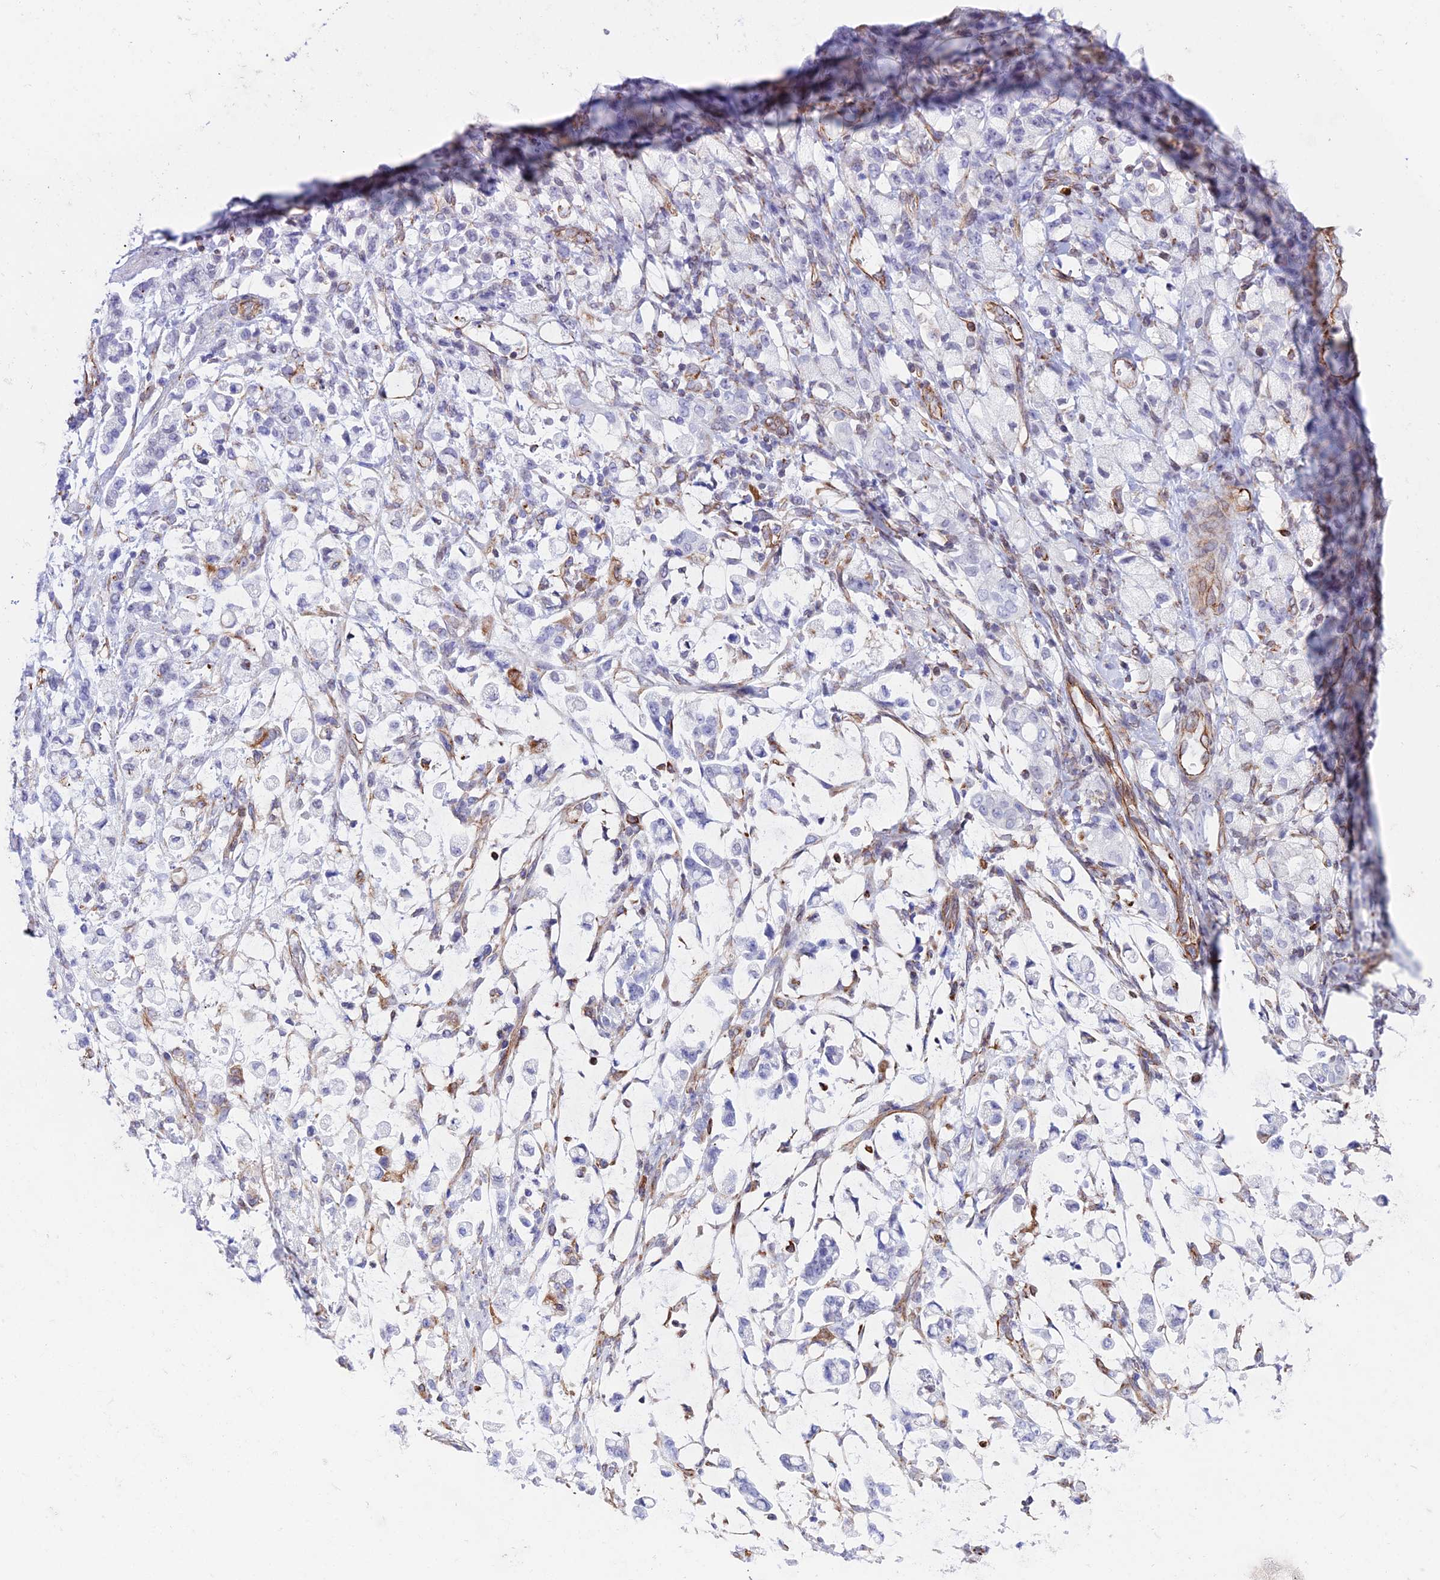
{"staining": {"intensity": "negative", "quantity": "none", "location": "none"}, "tissue": "stomach cancer", "cell_type": "Tumor cells", "image_type": "cancer", "snomed": [{"axis": "morphology", "description": "Adenocarcinoma, NOS"}, {"axis": "topography", "description": "Stomach"}], "caption": "Stomach adenocarcinoma was stained to show a protein in brown. There is no significant positivity in tumor cells.", "gene": "ZNF652", "patient": {"sex": "female", "age": 60}}